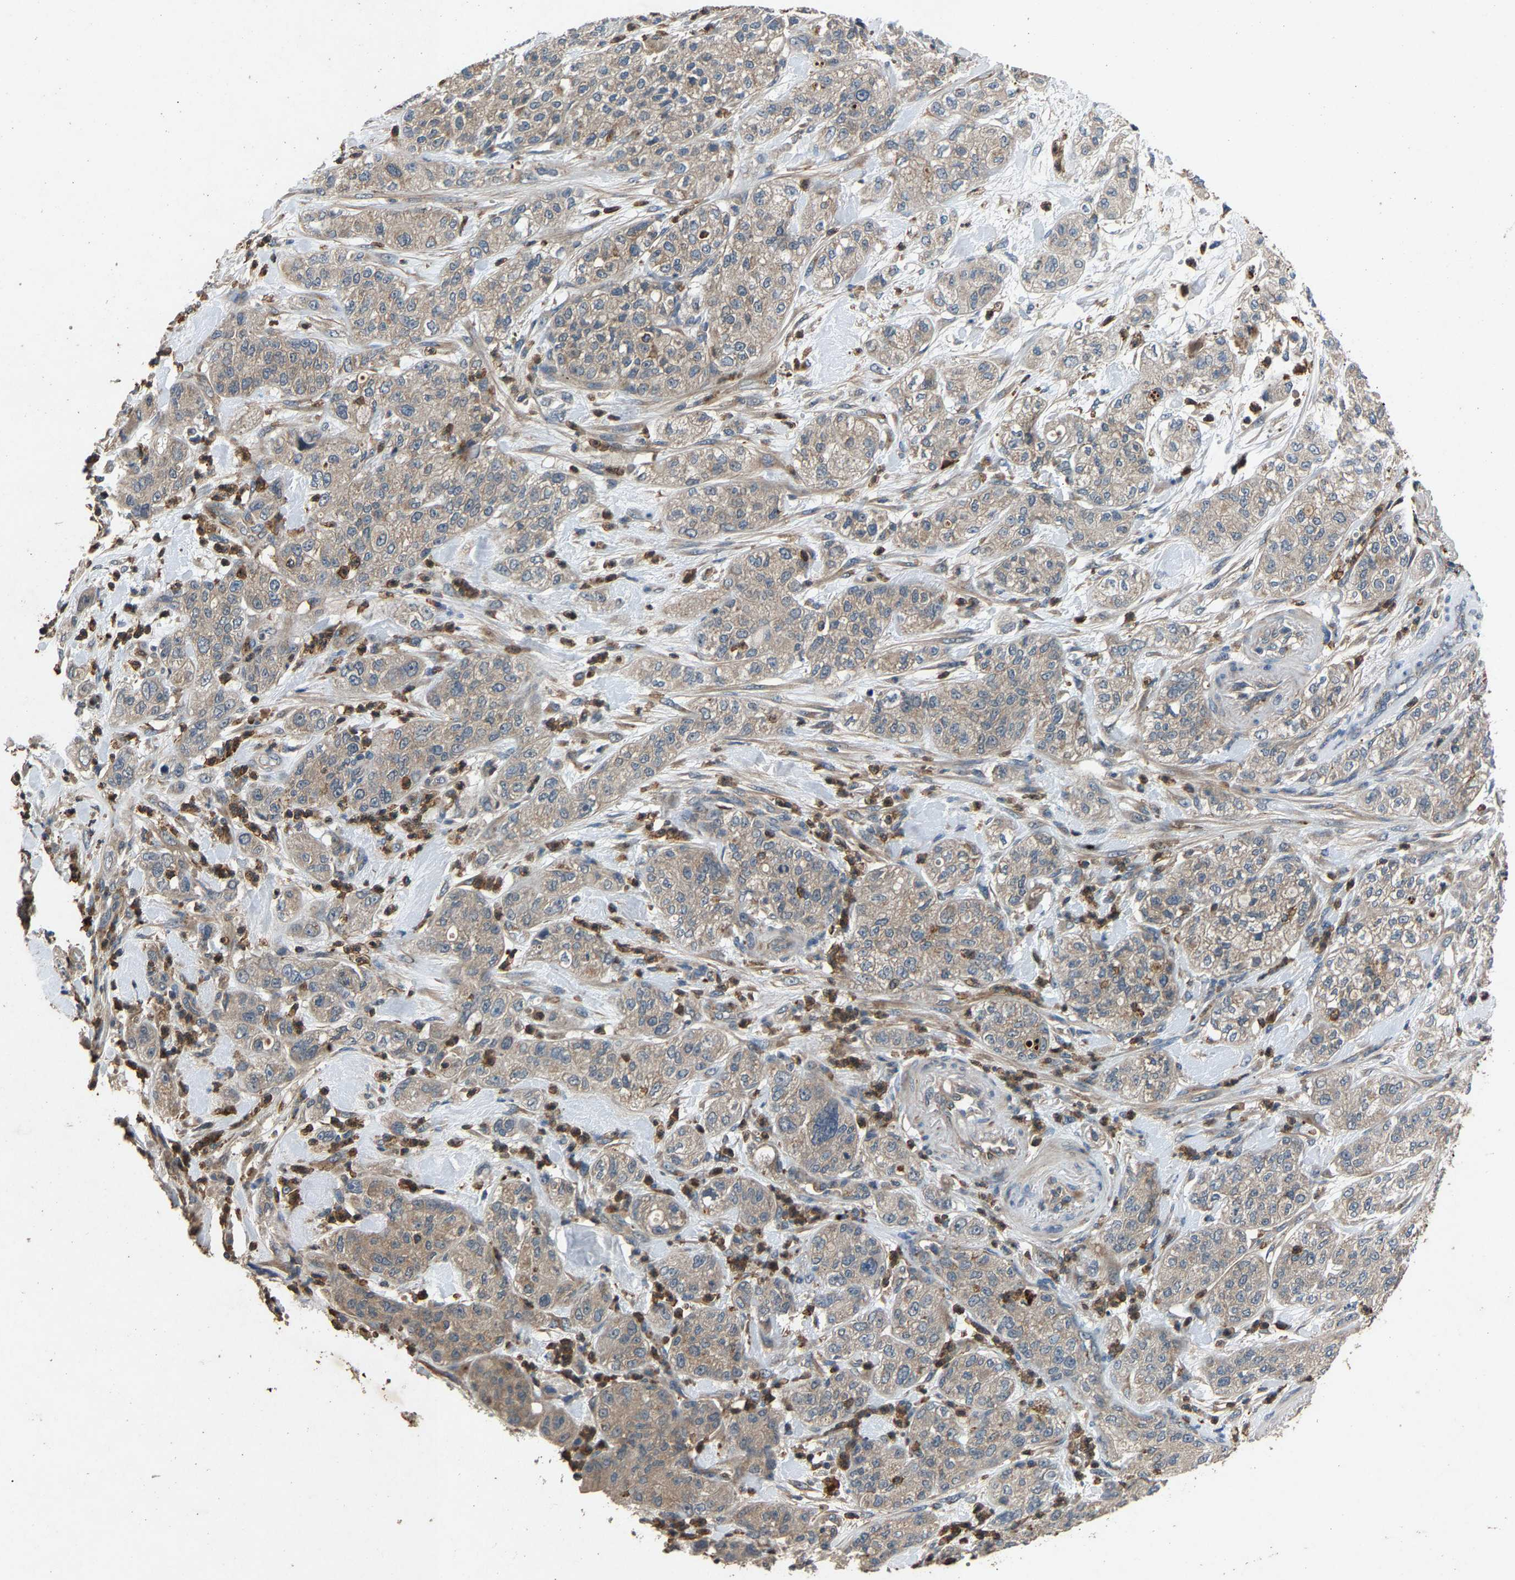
{"staining": {"intensity": "negative", "quantity": "none", "location": "none"}, "tissue": "pancreatic cancer", "cell_type": "Tumor cells", "image_type": "cancer", "snomed": [{"axis": "morphology", "description": "Adenocarcinoma, NOS"}, {"axis": "topography", "description": "Pancreas"}], "caption": "This is an immunohistochemistry micrograph of pancreatic cancer. There is no staining in tumor cells.", "gene": "PPID", "patient": {"sex": "female", "age": 78}}